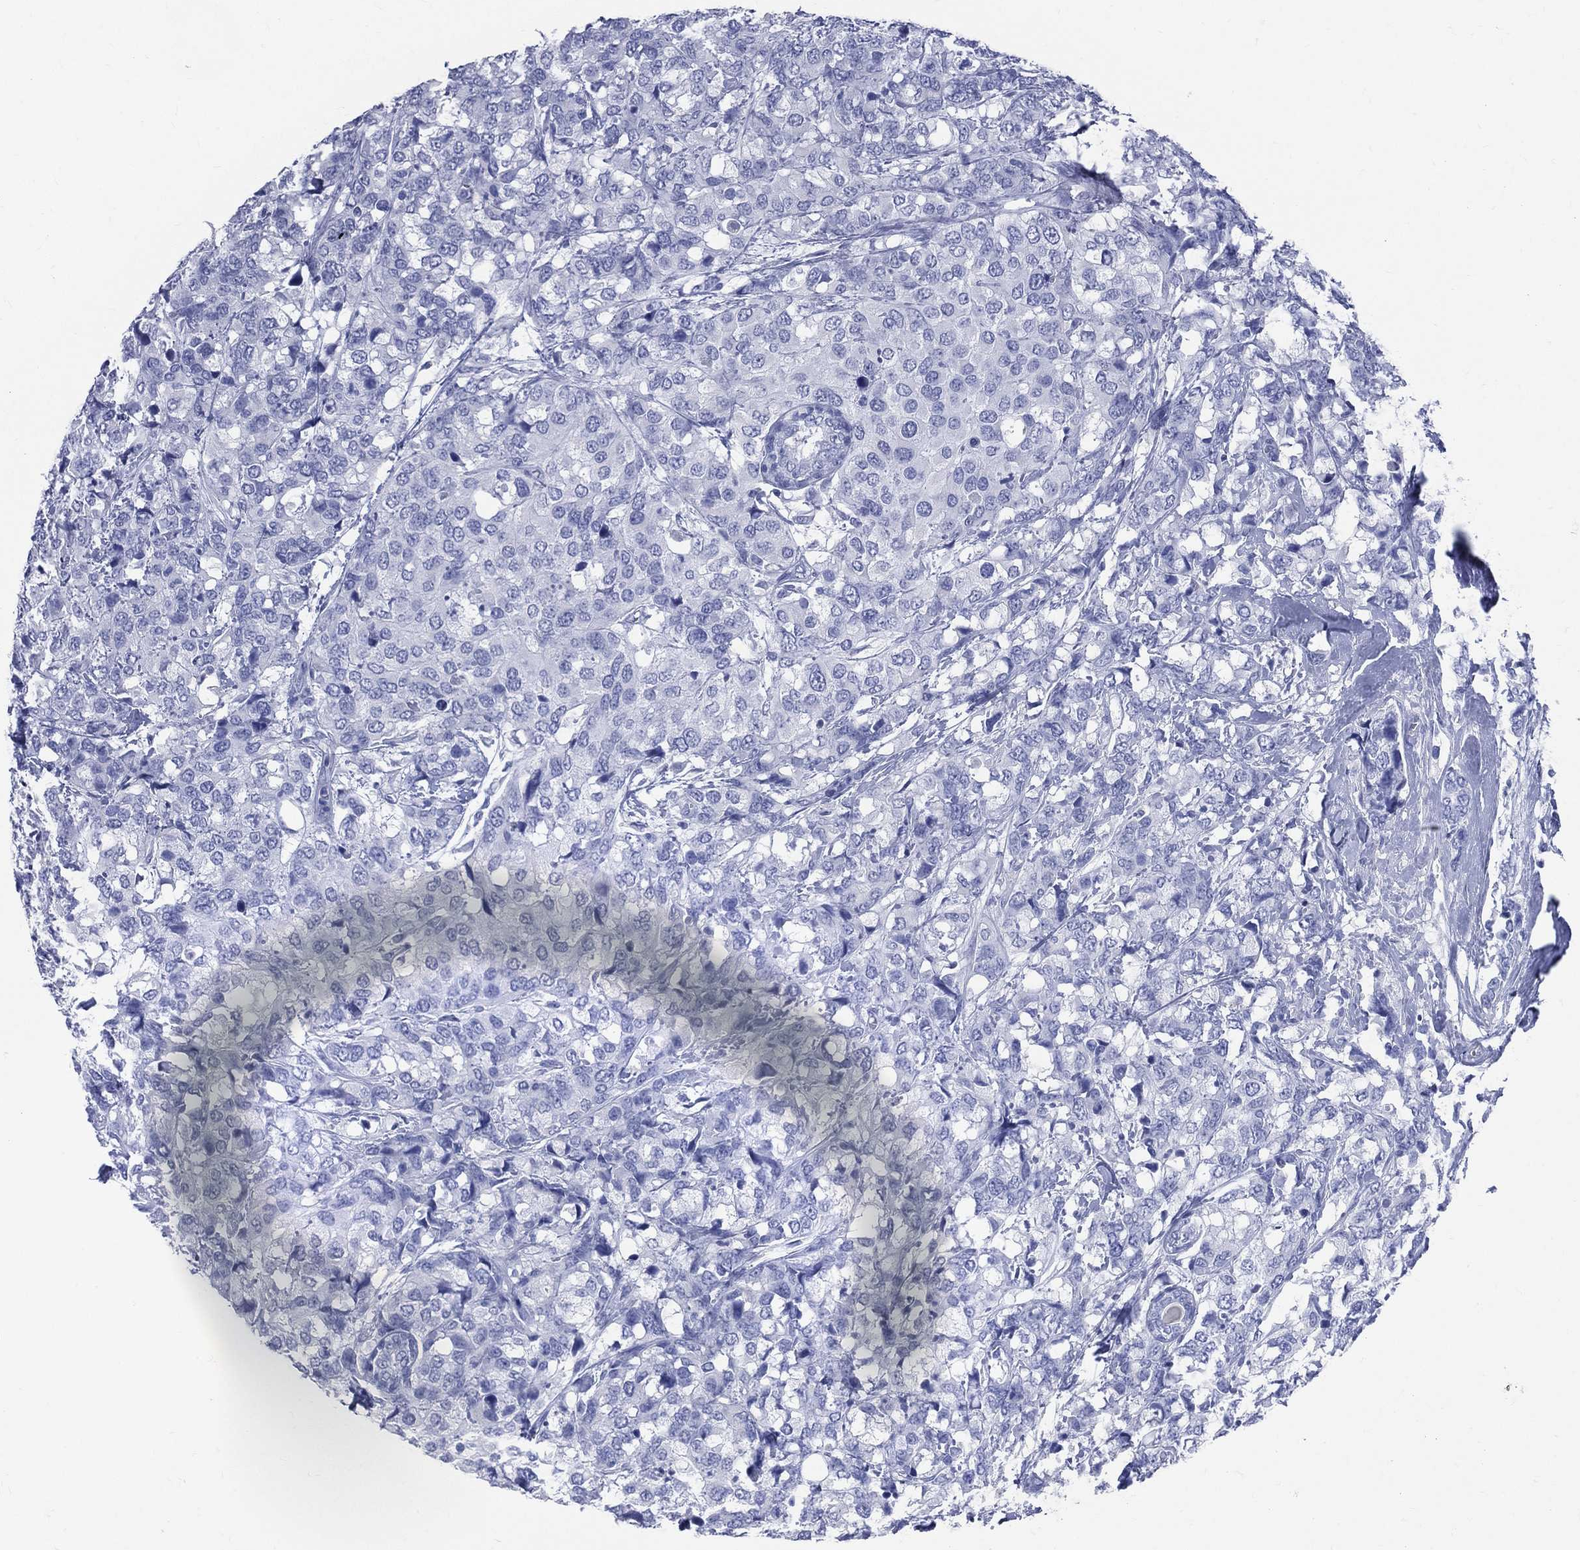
{"staining": {"intensity": "negative", "quantity": "none", "location": "none"}, "tissue": "breast cancer", "cell_type": "Tumor cells", "image_type": "cancer", "snomed": [{"axis": "morphology", "description": "Lobular carcinoma"}, {"axis": "topography", "description": "Breast"}], "caption": "The immunohistochemistry (IHC) photomicrograph has no significant expression in tumor cells of lobular carcinoma (breast) tissue.", "gene": "SYP", "patient": {"sex": "female", "age": 59}}